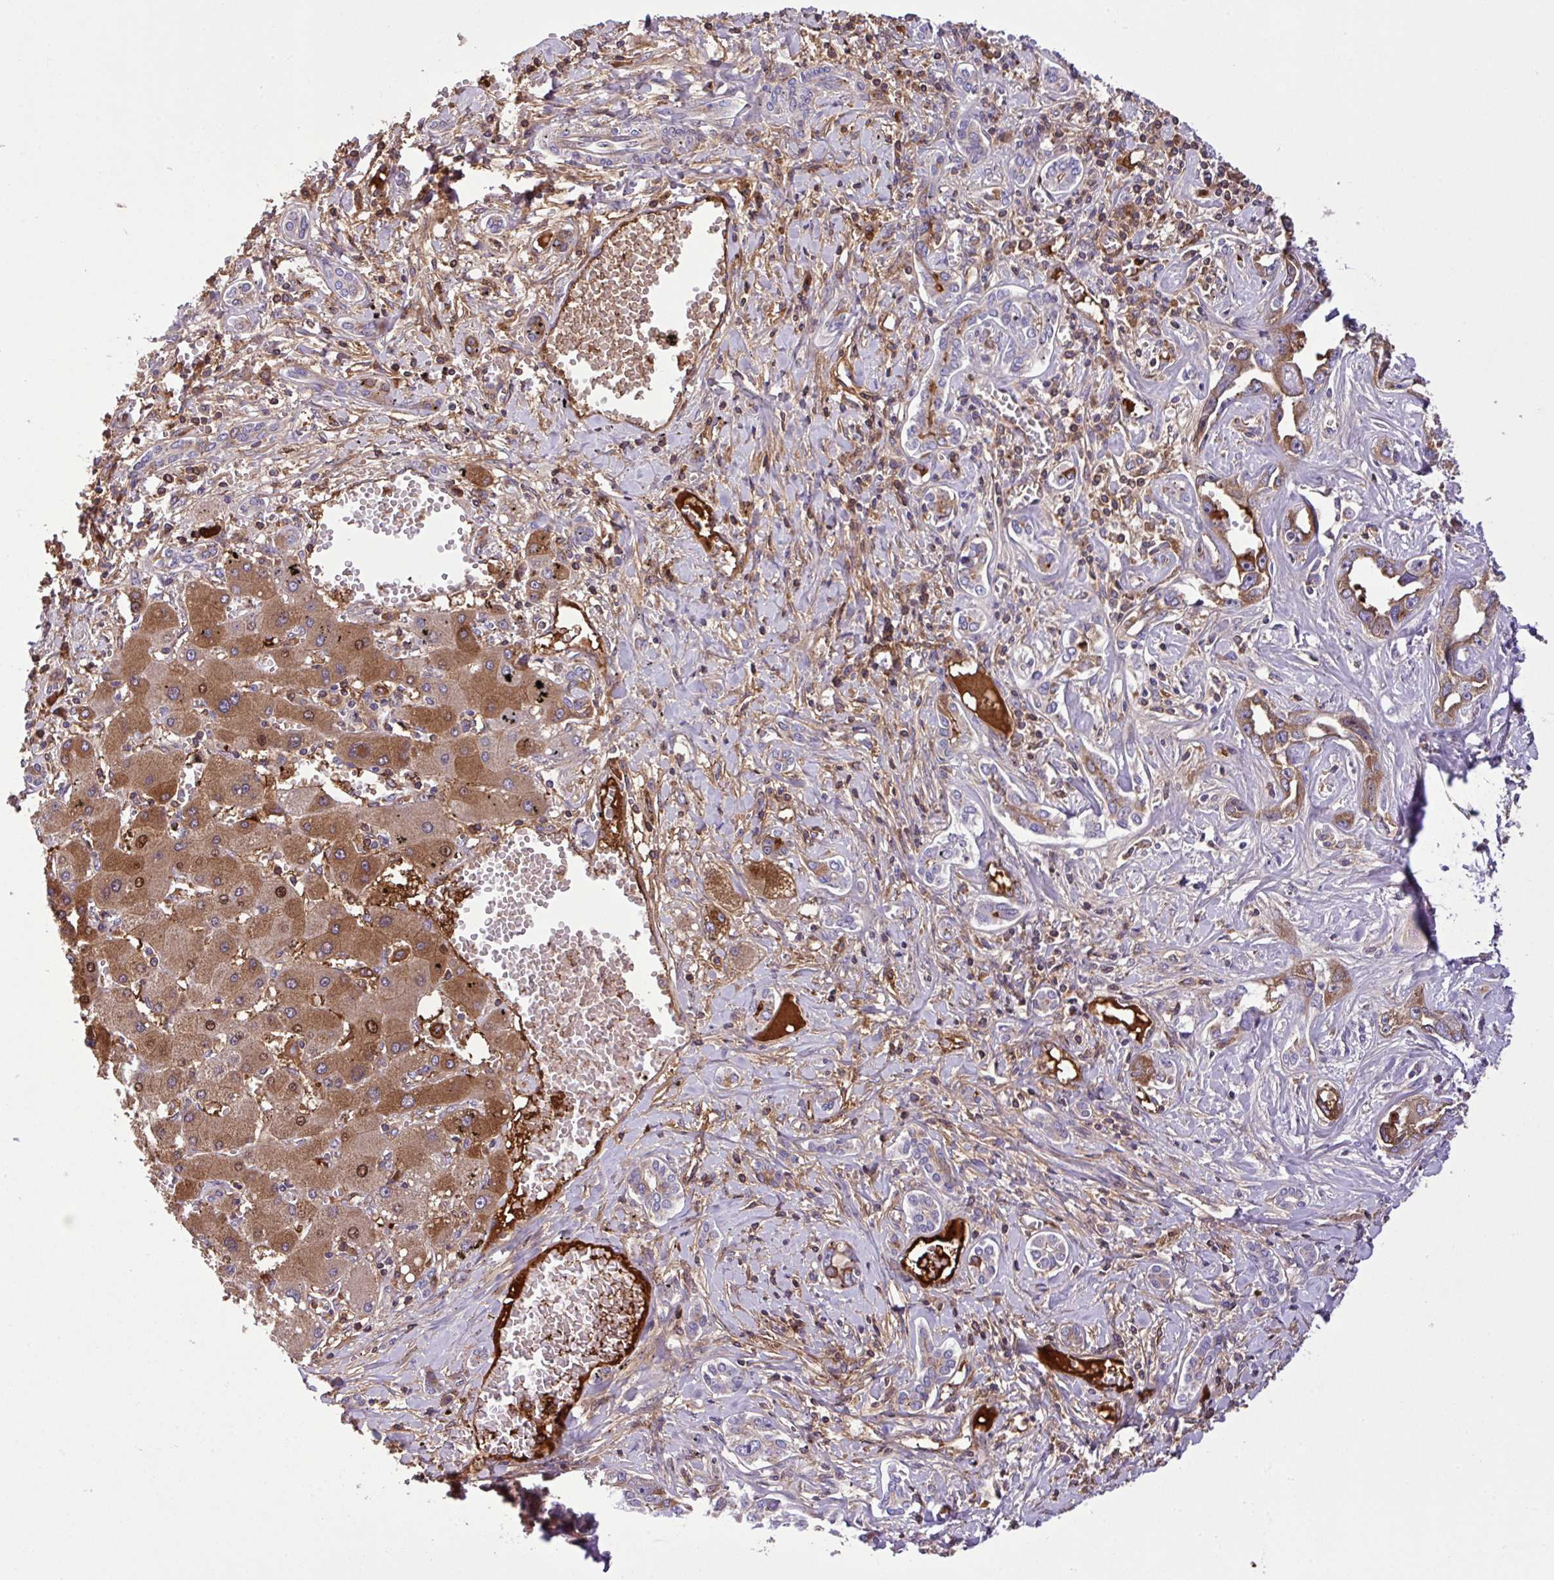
{"staining": {"intensity": "moderate", "quantity": "25%-75%", "location": "cytoplasmic/membranous"}, "tissue": "liver cancer", "cell_type": "Tumor cells", "image_type": "cancer", "snomed": [{"axis": "morphology", "description": "Cholangiocarcinoma"}, {"axis": "topography", "description": "Liver"}], "caption": "Protein staining by immunohistochemistry demonstrates moderate cytoplasmic/membranous expression in about 25%-75% of tumor cells in cholangiocarcinoma (liver). (Stains: DAB (3,3'-diaminobenzidine) in brown, nuclei in blue, Microscopy: brightfield microscopy at high magnification).", "gene": "ZNF266", "patient": {"sex": "male", "age": 59}}